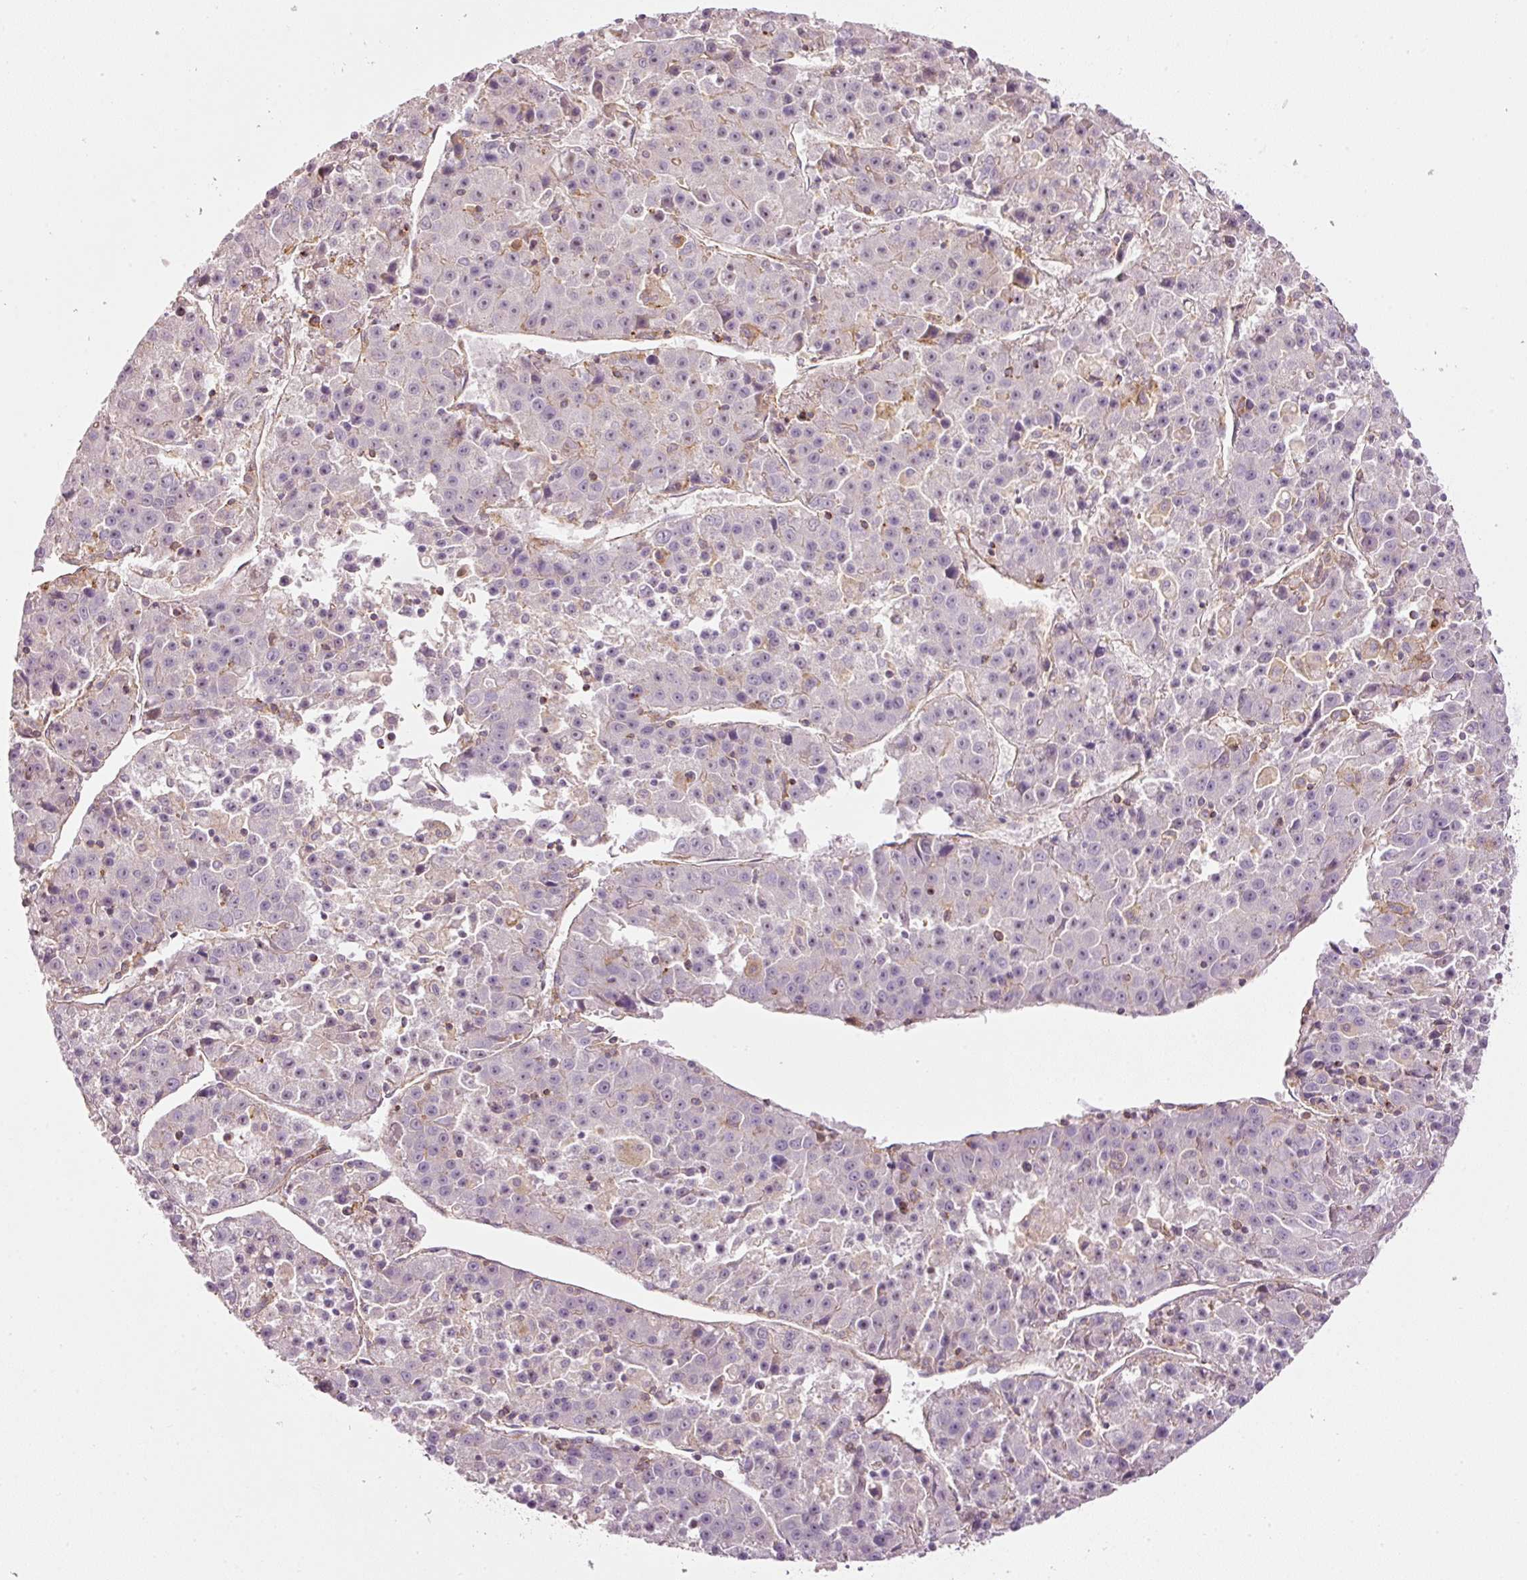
{"staining": {"intensity": "negative", "quantity": "none", "location": "none"}, "tissue": "liver cancer", "cell_type": "Tumor cells", "image_type": "cancer", "snomed": [{"axis": "morphology", "description": "Carcinoma, Hepatocellular, NOS"}, {"axis": "topography", "description": "Liver"}], "caption": "An immunohistochemistry image of liver cancer is shown. There is no staining in tumor cells of liver cancer.", "gene": "SIPA1", "patient": {"sex": "female", "age": 53}}